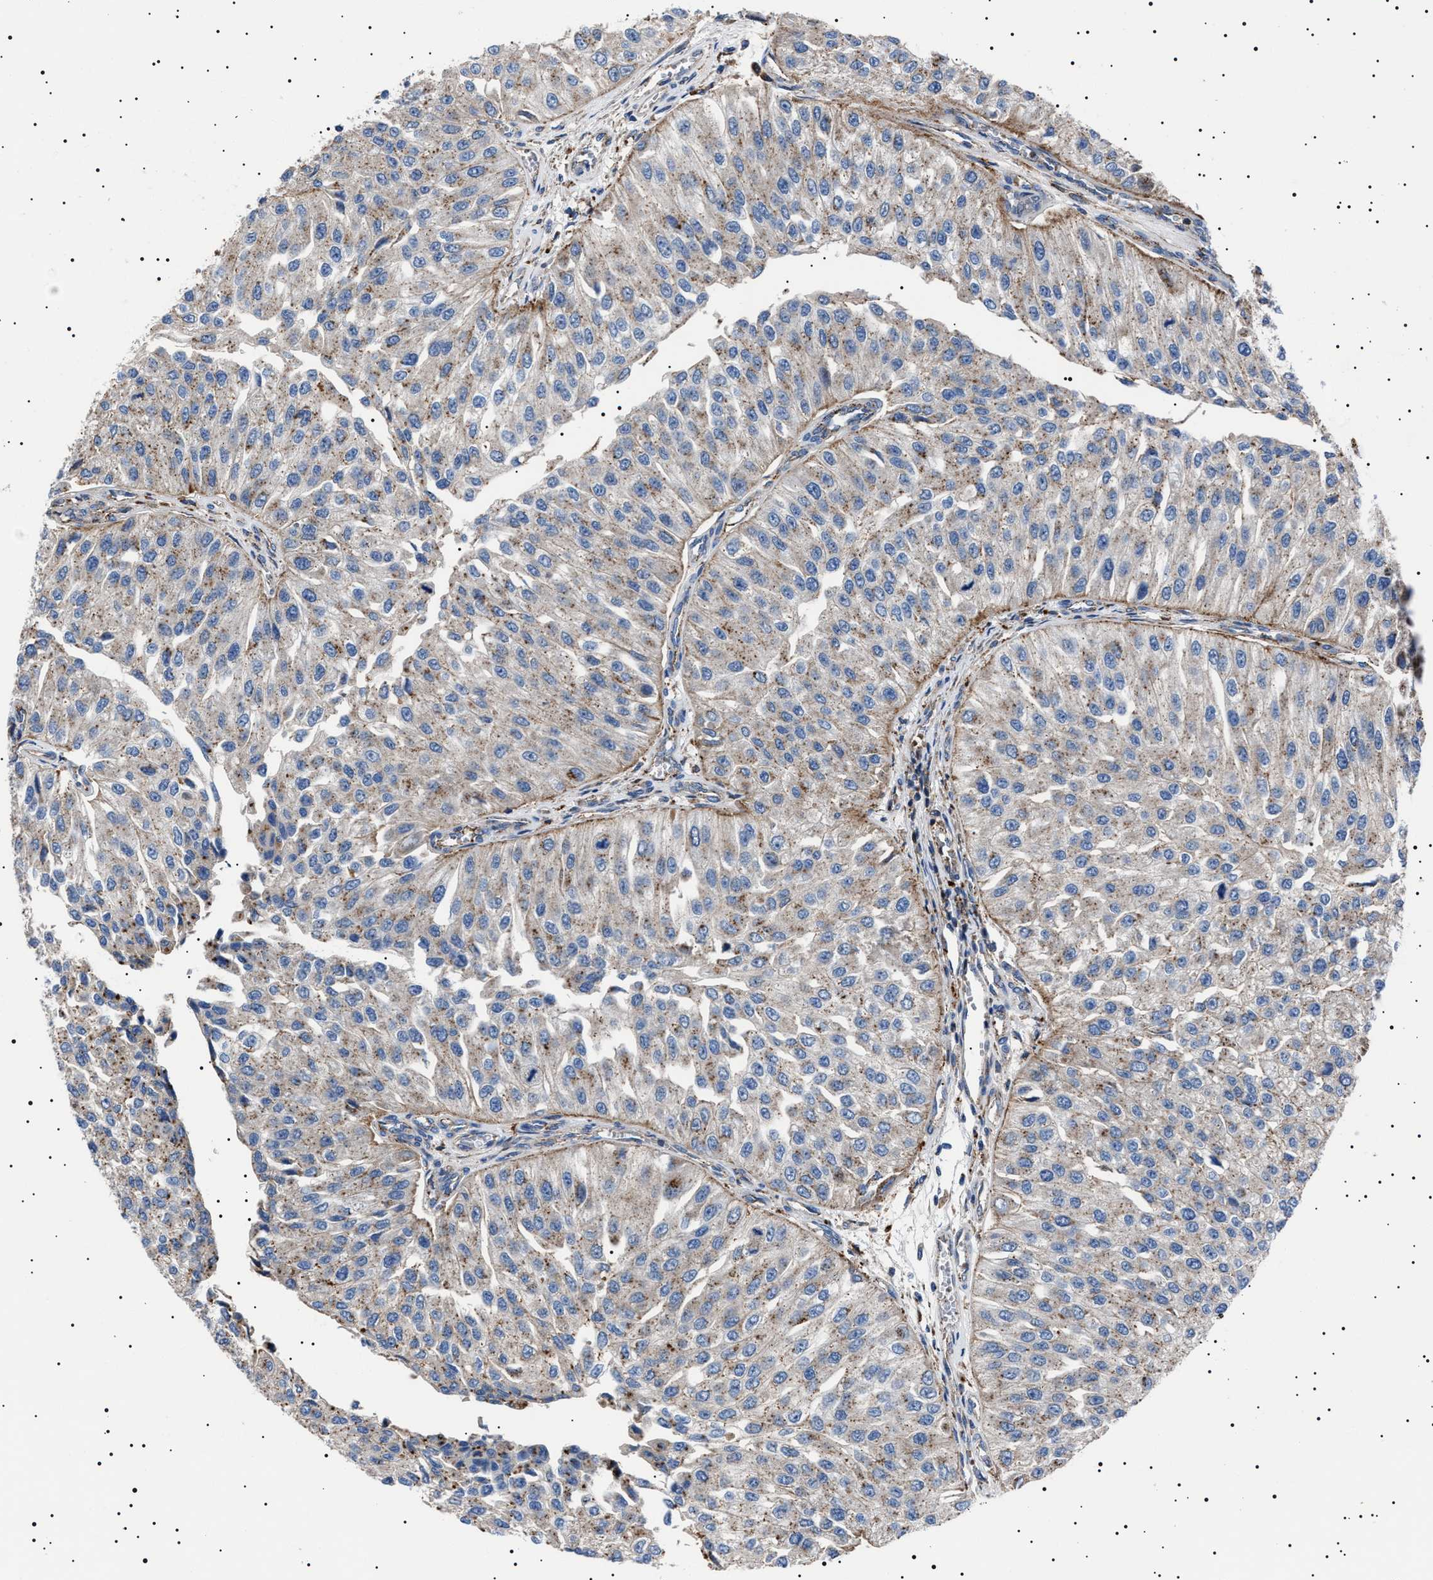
{"staining": {"intensity": "moderate", "quantity": "25%-75%", "location": "cytoplasmic/membranous"}, "tissue": "urothelial cancer", "cell_type": "Tumor cells", "image_type": "cancer", "snomed": [{"axis": "morphology", "description": "Urothelial carcinoma, High grade"}, {"axis": "topography", "description": "Kidney"}, {"axis": "topography", "description": "Urinary bladder"}], "caption": "Moderate cytoplasmic/membranous staining for a protein is appreciated in about 25%-75% of tumor cells of urothelial carcinoma (high-grade) using immunohistochemistry (IHC).", "gene": "NEU1", "patient": {"sex": "male", "age": 77}}